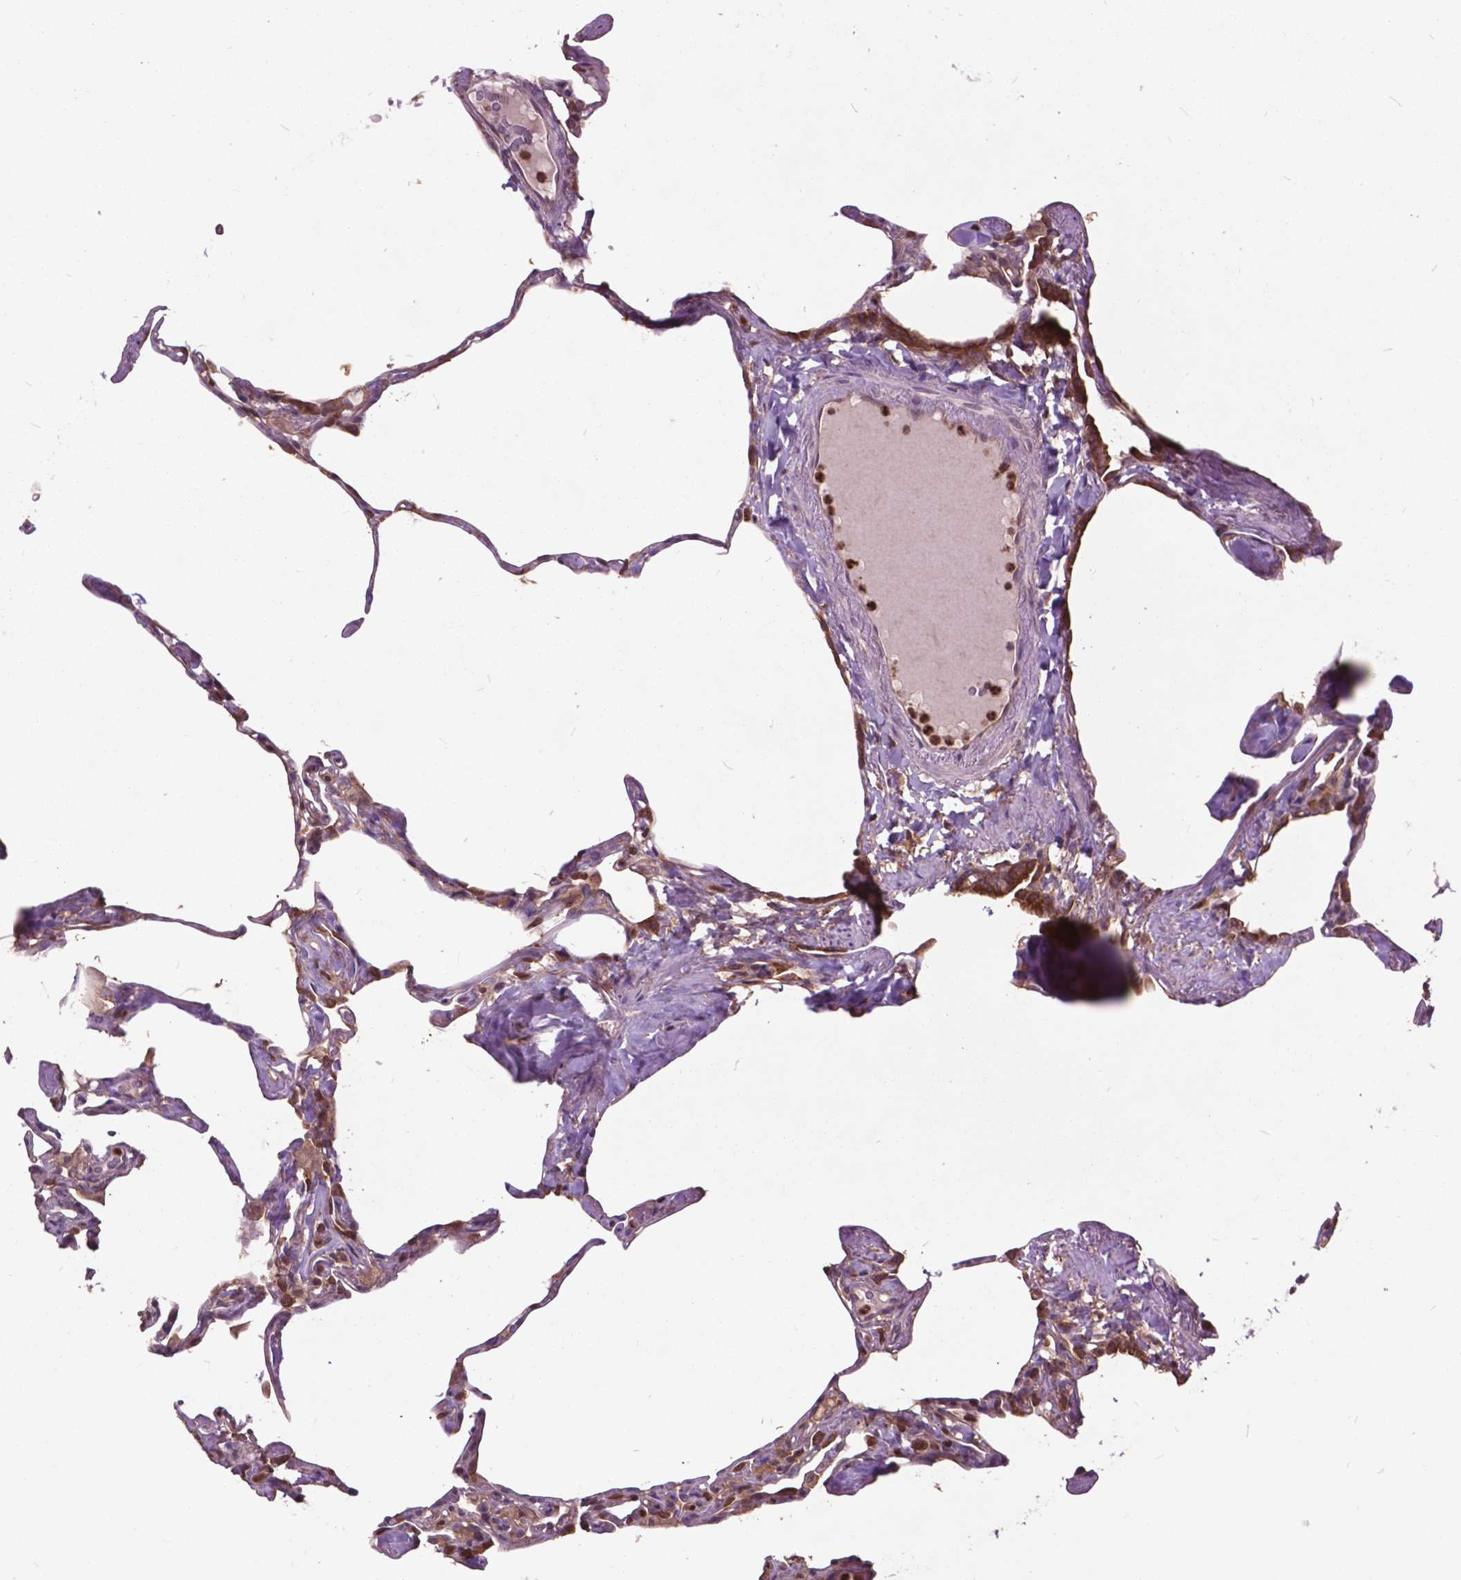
{"staining": {"intensity": "moderate", "quantity": "25%-75%", "location": "cytoplasmic/membranous"}, "tissue": "lung", "cell_type": "Alveolar cells", "image_type": "normal", "snomed": [{"axis": "morphology", "description": "Normal tissue, NOS"}, {"axis": "topography", "description": "Lung"}], "caption": "About 25%-75% of alveolar cells in normal lung exhibit moderate cytoplasmic/membranous protein positivity as visualized by brown immunohistochemical staining.", "gene": "ARAF", "patient": {"sex": "male", "age": 65}}